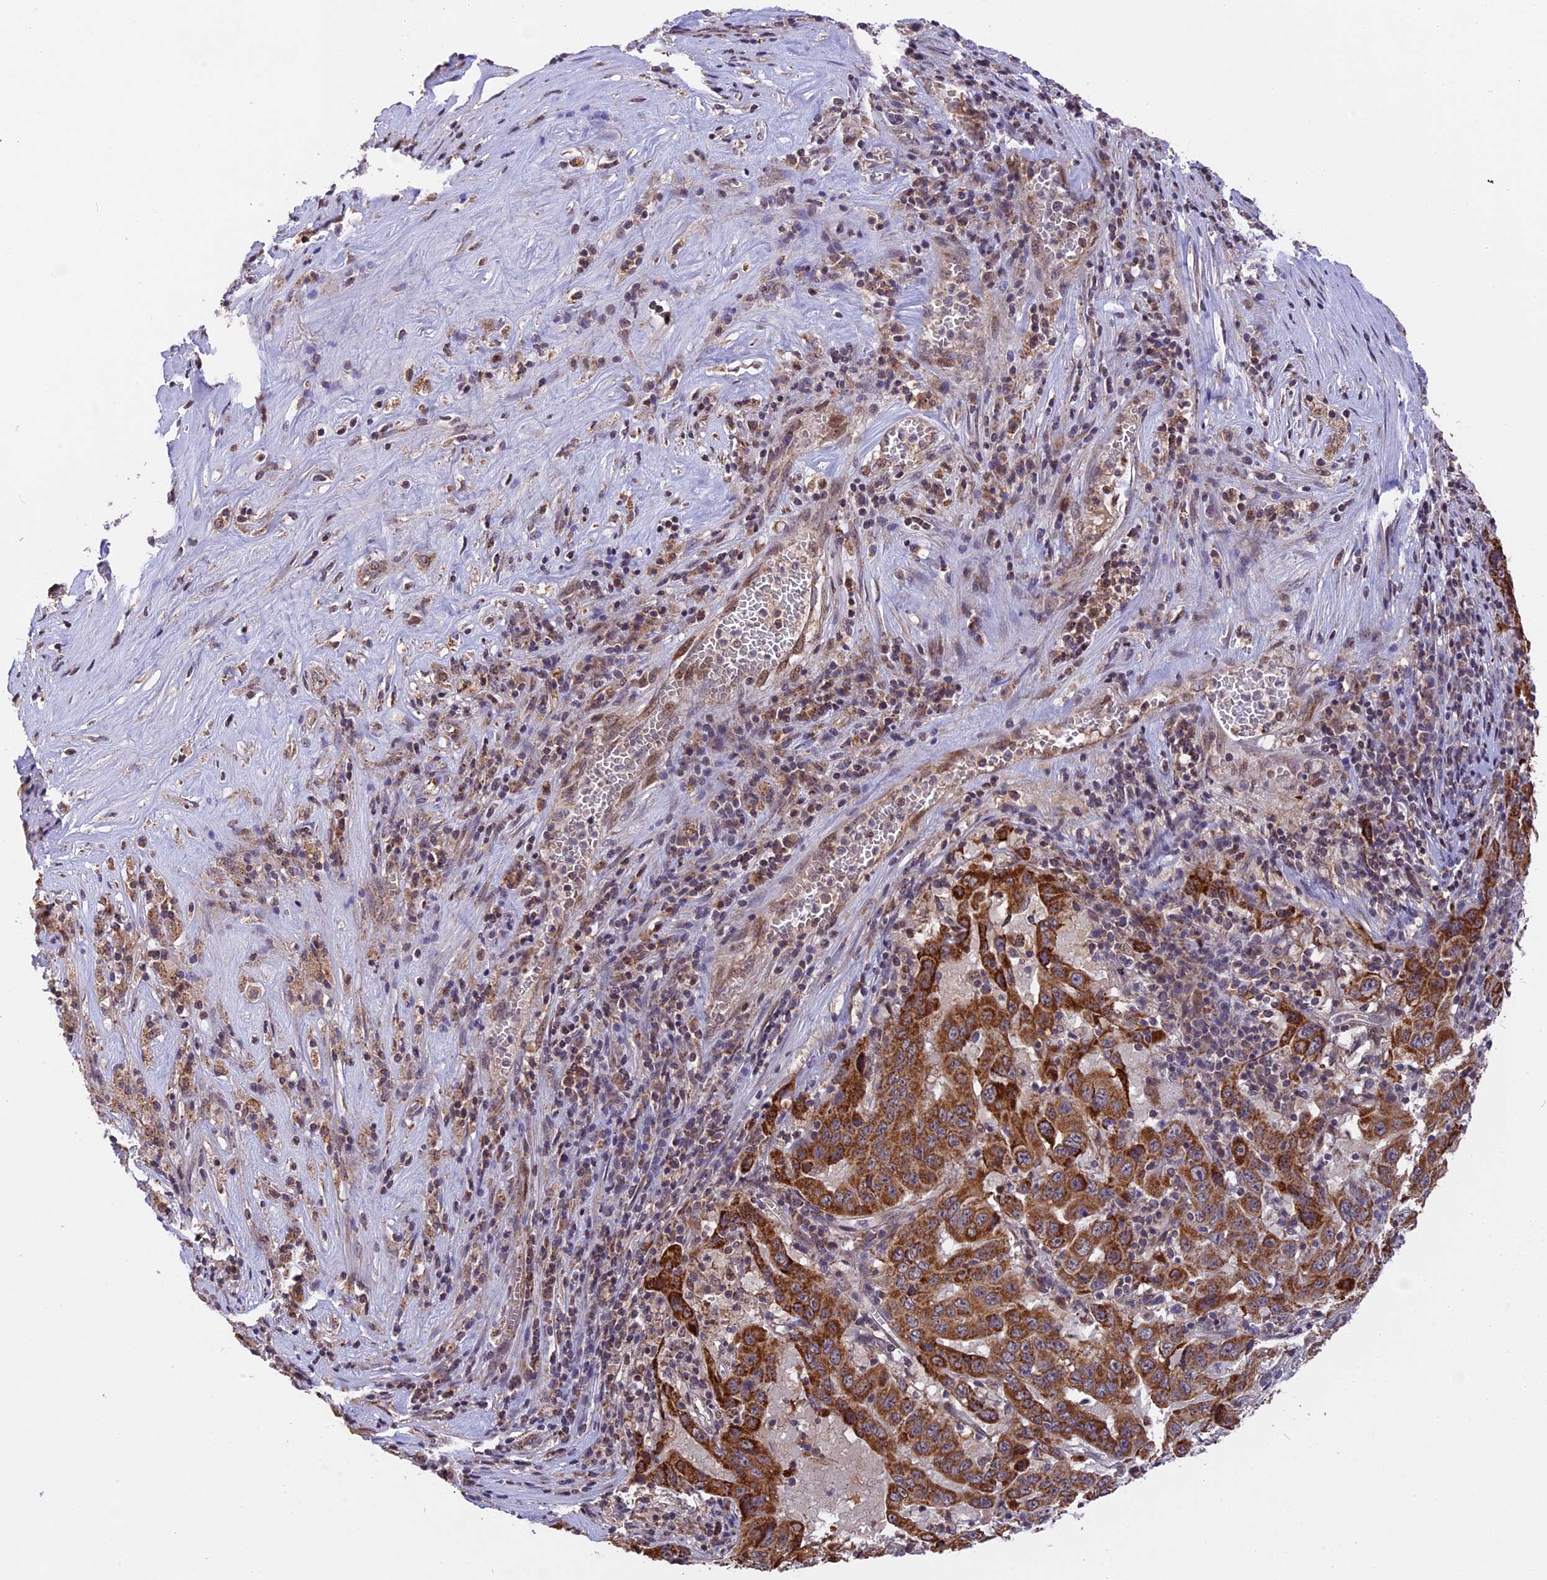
{"staining": {"intensity": "strong", "quantity": ">75%", "location": "cytoplasmic/membranous"}, "tissue": "pancreatic cancer", "cell_type": "Tumor cells", "image_type": "cancer", "snomed": [{"axis": "morphology", "description": "Adenocarcinoma, NOS"}, {"axis": "topography", "description": "Pancreas"}], "caption": "Pancreatic adenocarcinoma stained for a protein displays strong cytoplasmic/membranous positivity in tumor cells.", "gene": "RERGL", "patient": {"sex": "male", "age": 63}}